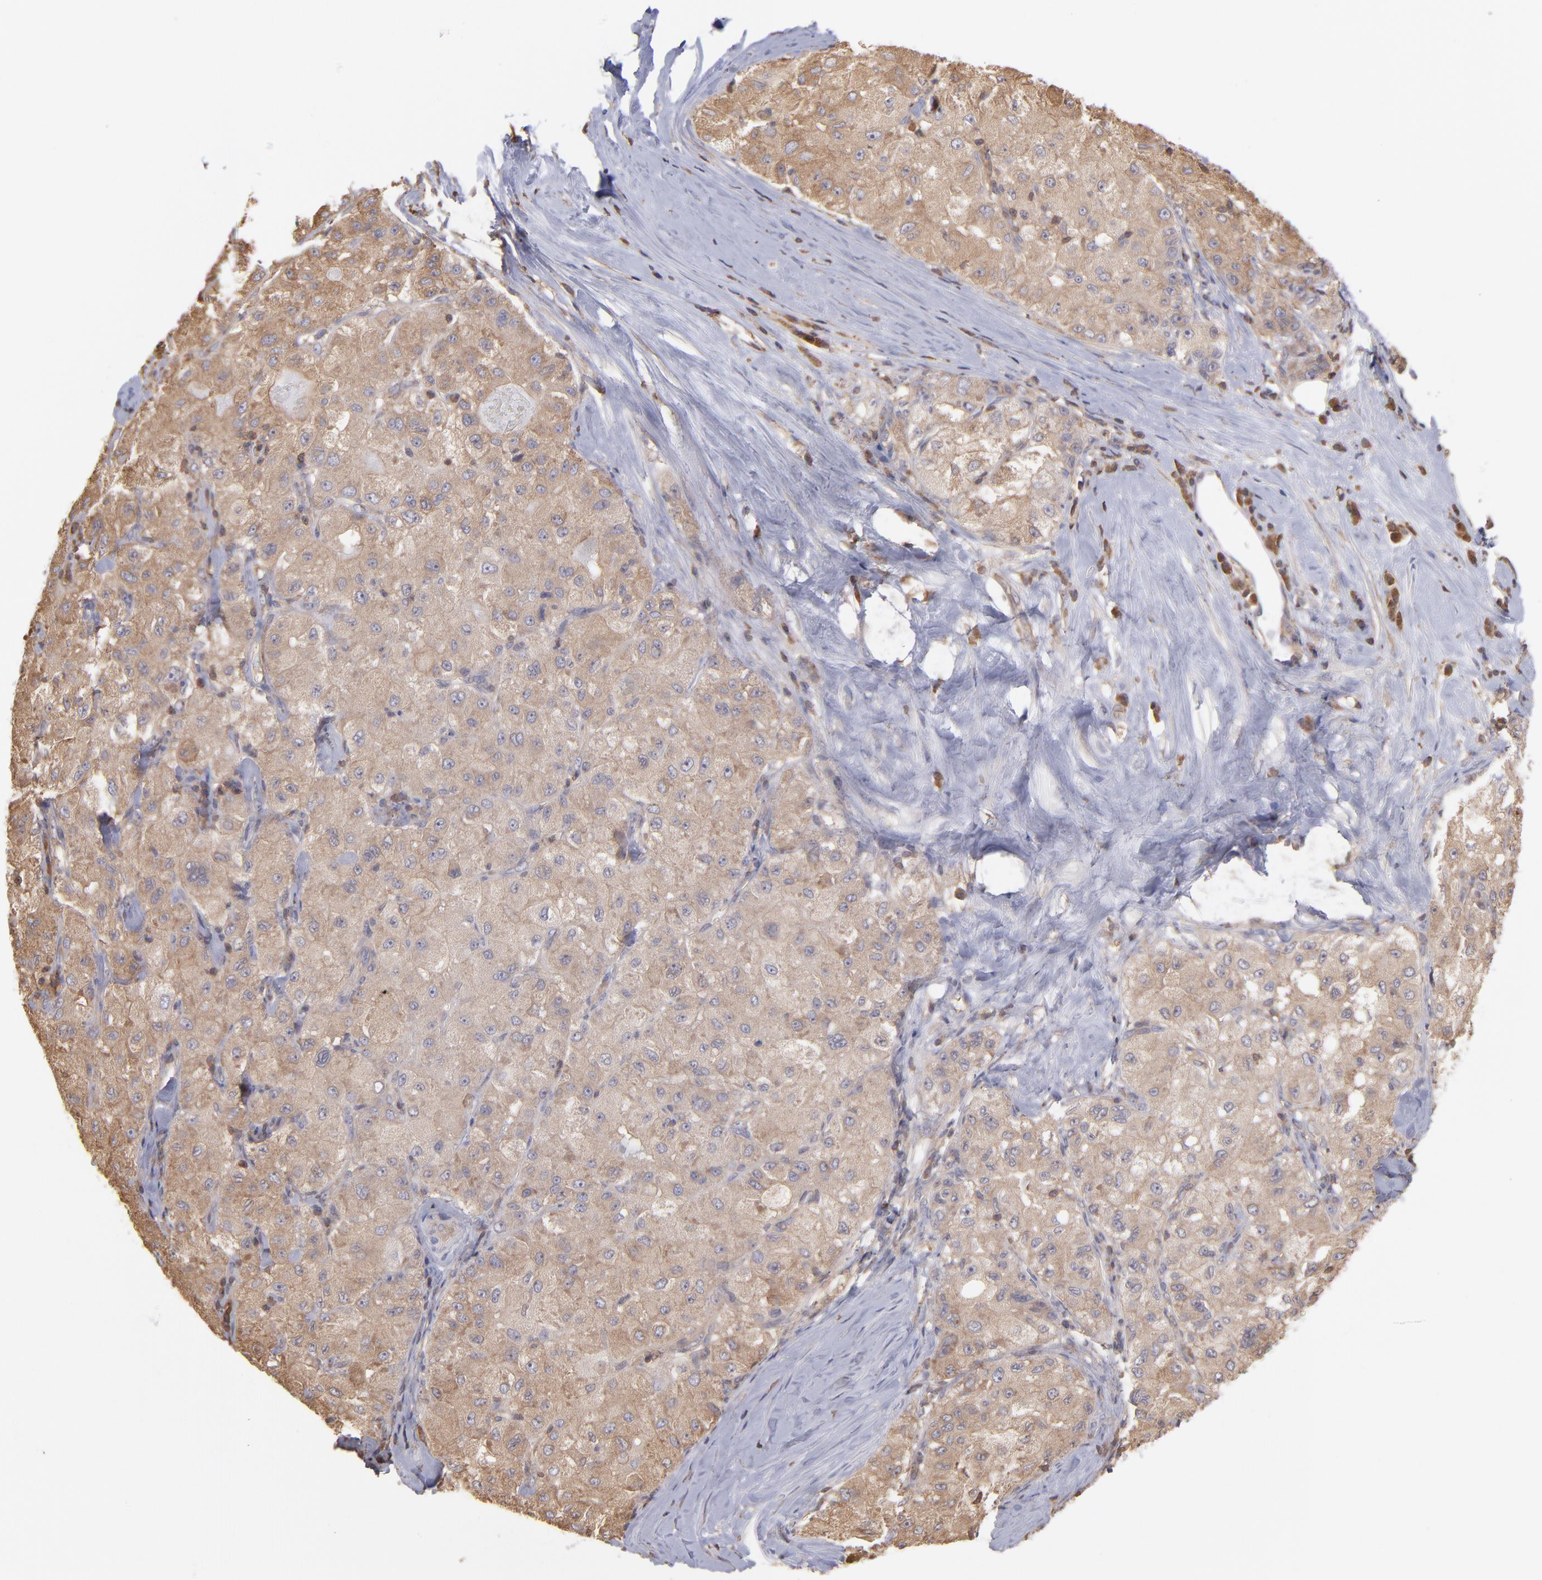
{"staining": {"intensity": "strong", "quantity": ">75%", "location": "cytoplasmic/membranous"}, "tissue": "liver cancer", "cell_type": "Tumor cells", "image_type": "cancer", "snomed": [{"axis": "morphology", "description": "Carcinoma, Hepatocellular, NOS"}, {"axis": "topography", "description": "Liver"}], "caption": "There is high levels of strong cytoplasmic/membranous staining in tumor cells of liver cancer (hepatocellular carcinoma), as demonstrated by immunohistochemical staining (brown color).", "gene": "MAP2K2", "patient": {"sex": "male", "age": 80}}